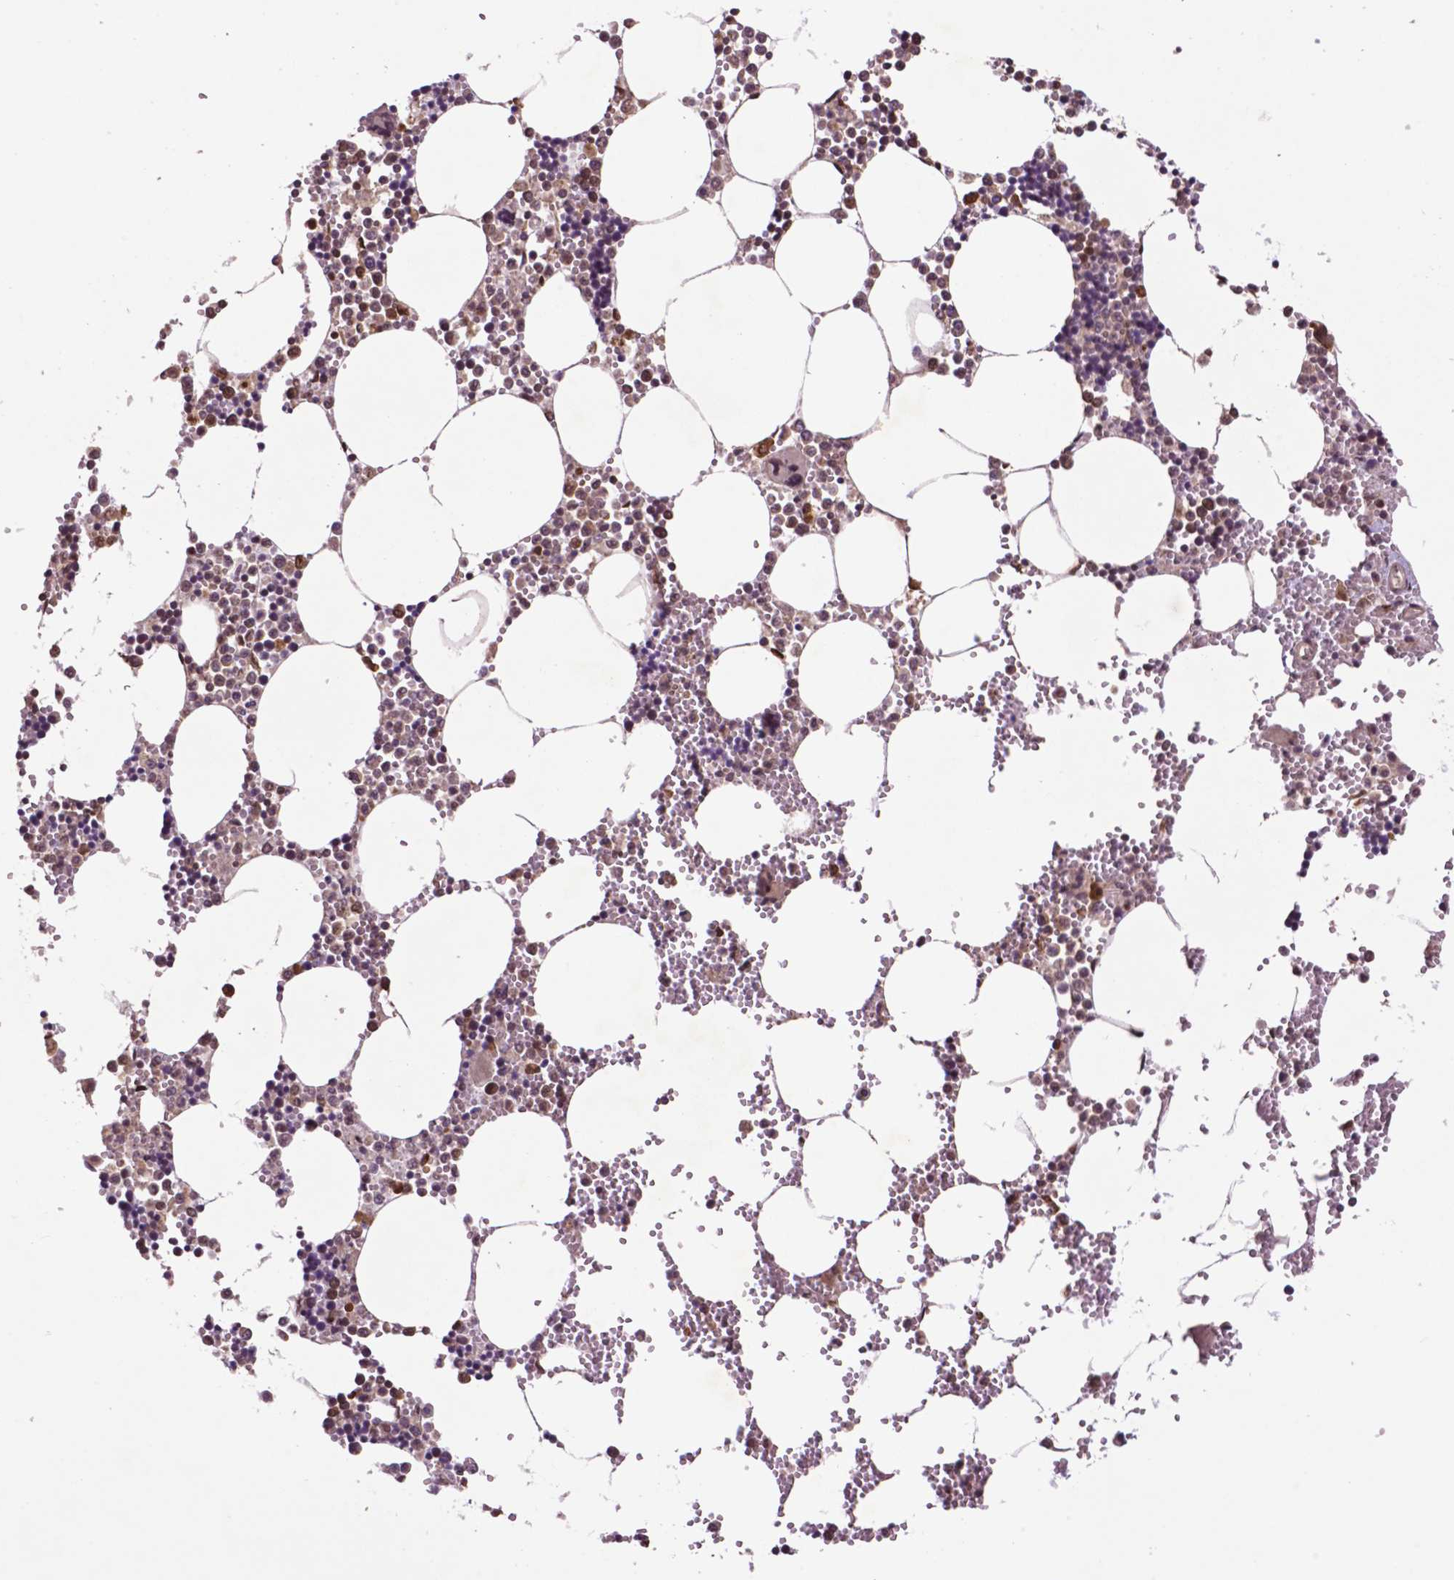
{"staining": {"intensity": "strong", "quantity": "25%-75%", "location": "cytoplasmic/membranous,nuclear"}, "tissue": "bone marrow", "cell_type": "Hematopoietic cells", "image_type": "normal", "snomed": [{"axis": "morphology", "description": "Normal tissue, NOS"}, {"axis": "topography", "description": "Bone marrow"}], "caption": "High-magnification brightfield microscopy of unremarkable bone marrow stained with DAB (3,3'-diaminobenzidine) (brown) and counterstained with hematoxylin (blue). hematopoietic cells exhibit strong cytoplasmic/membranous,nuclear positivity is seen in approximately25%-75% of cells.", "gene": "TMX2", "patient": {"sex": "male", "age": 54}}